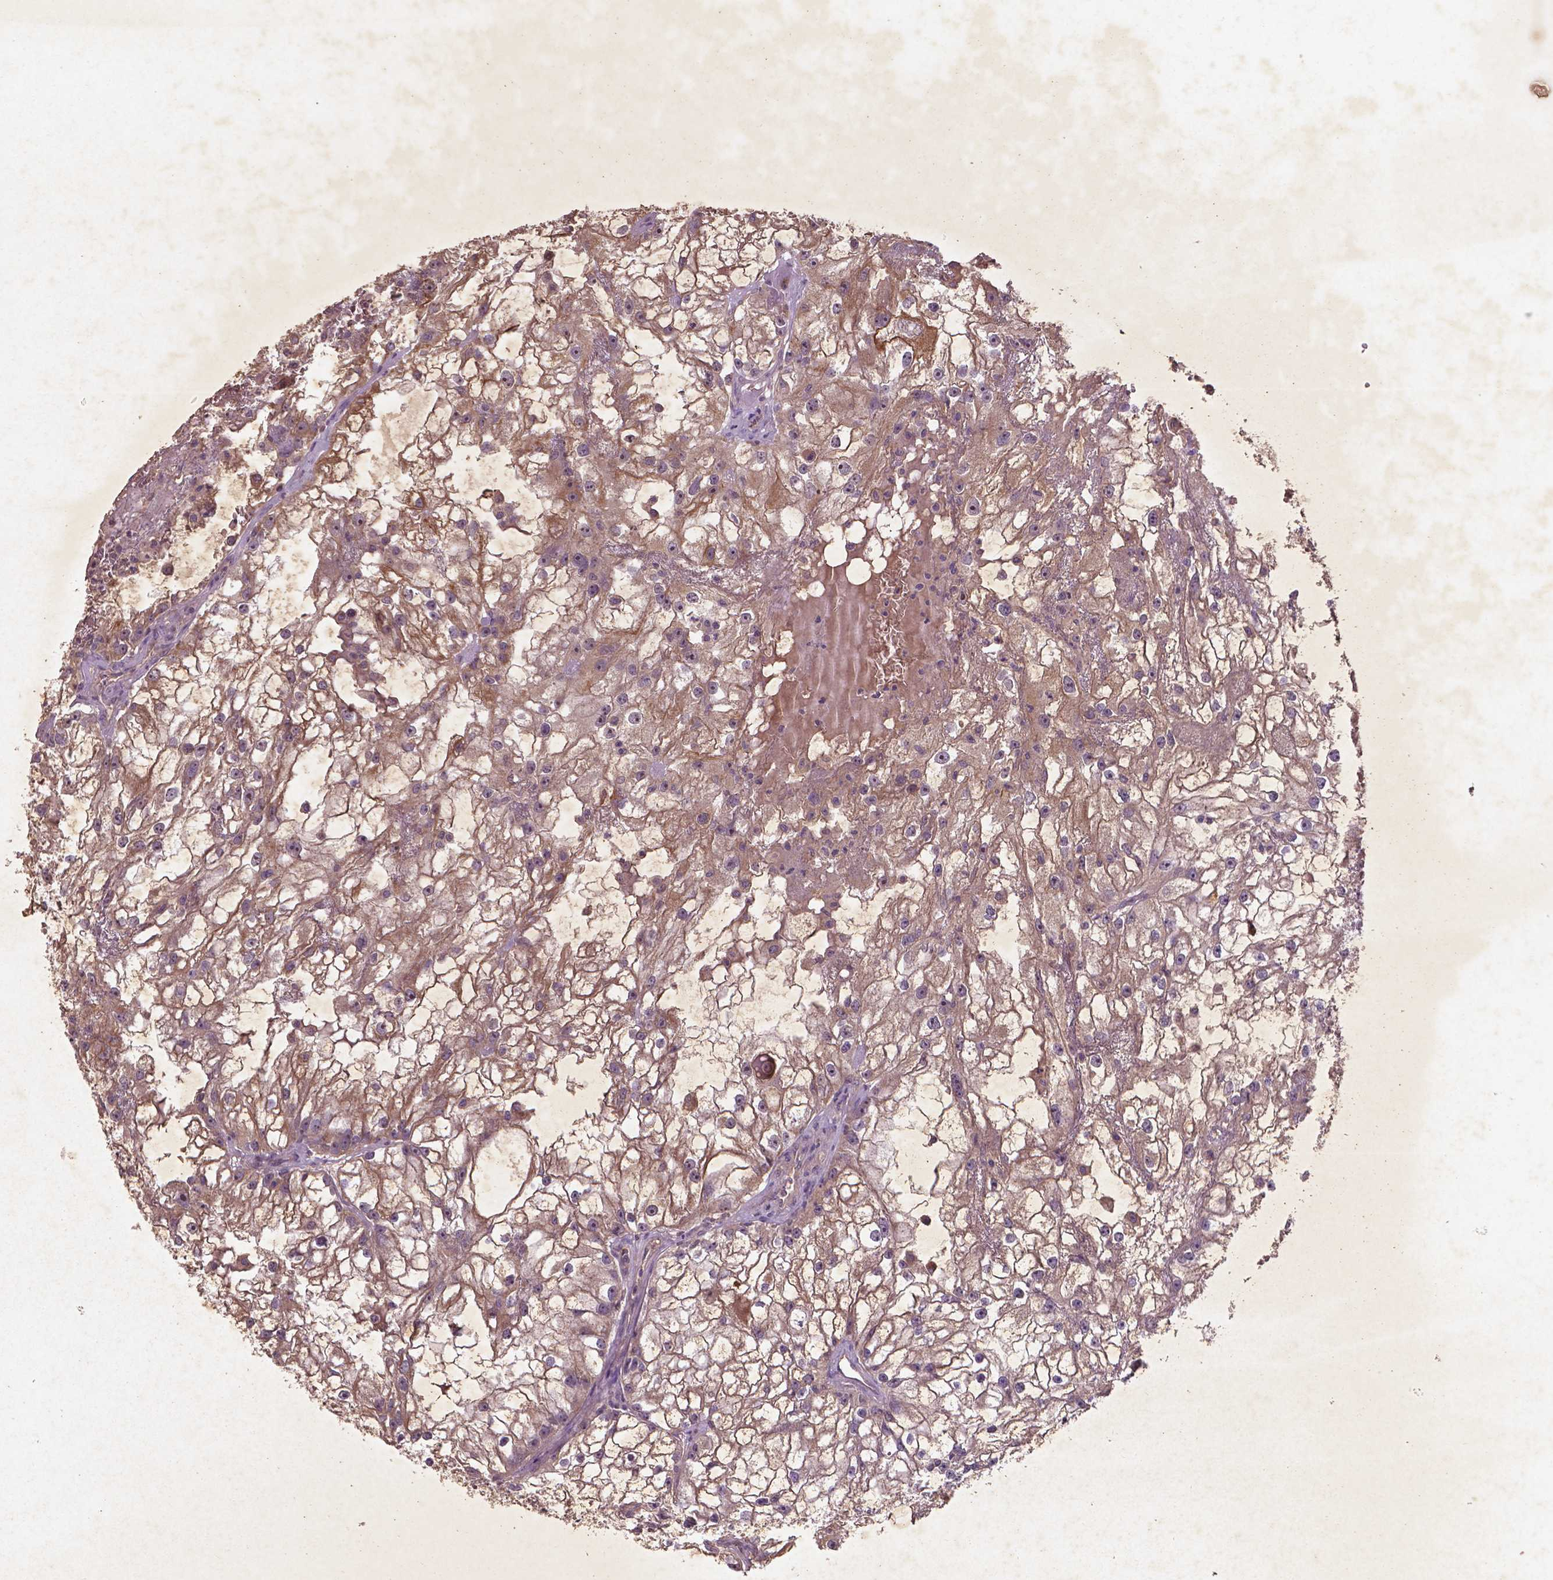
{"staining": {"intensity": "moderate", "quantity": ">75%", "location": "cytoplasmic/membranous"}, "tissue": "renal cancer", "cell_type": "Tumor cells", "image_type": "cancer", "snomed": [{"axis": "morphology", "description": "Adenocarcinoma, NOS"}, {"axis": "topography", "description": "Kidney"}], "caption": "IHC (DAB (3,3'-diaminobenzidine)) staining of renal cancer shows moderate cytoplasmic/membranous protein expression in about >75% of tumor cells. The staining is performed using DAB brown chromogen to label protein expression. The nuclei are counter-stained blue using hematoxylin.", "gene": "COQ2", "patient": {"sex": "male", "age": 59}}